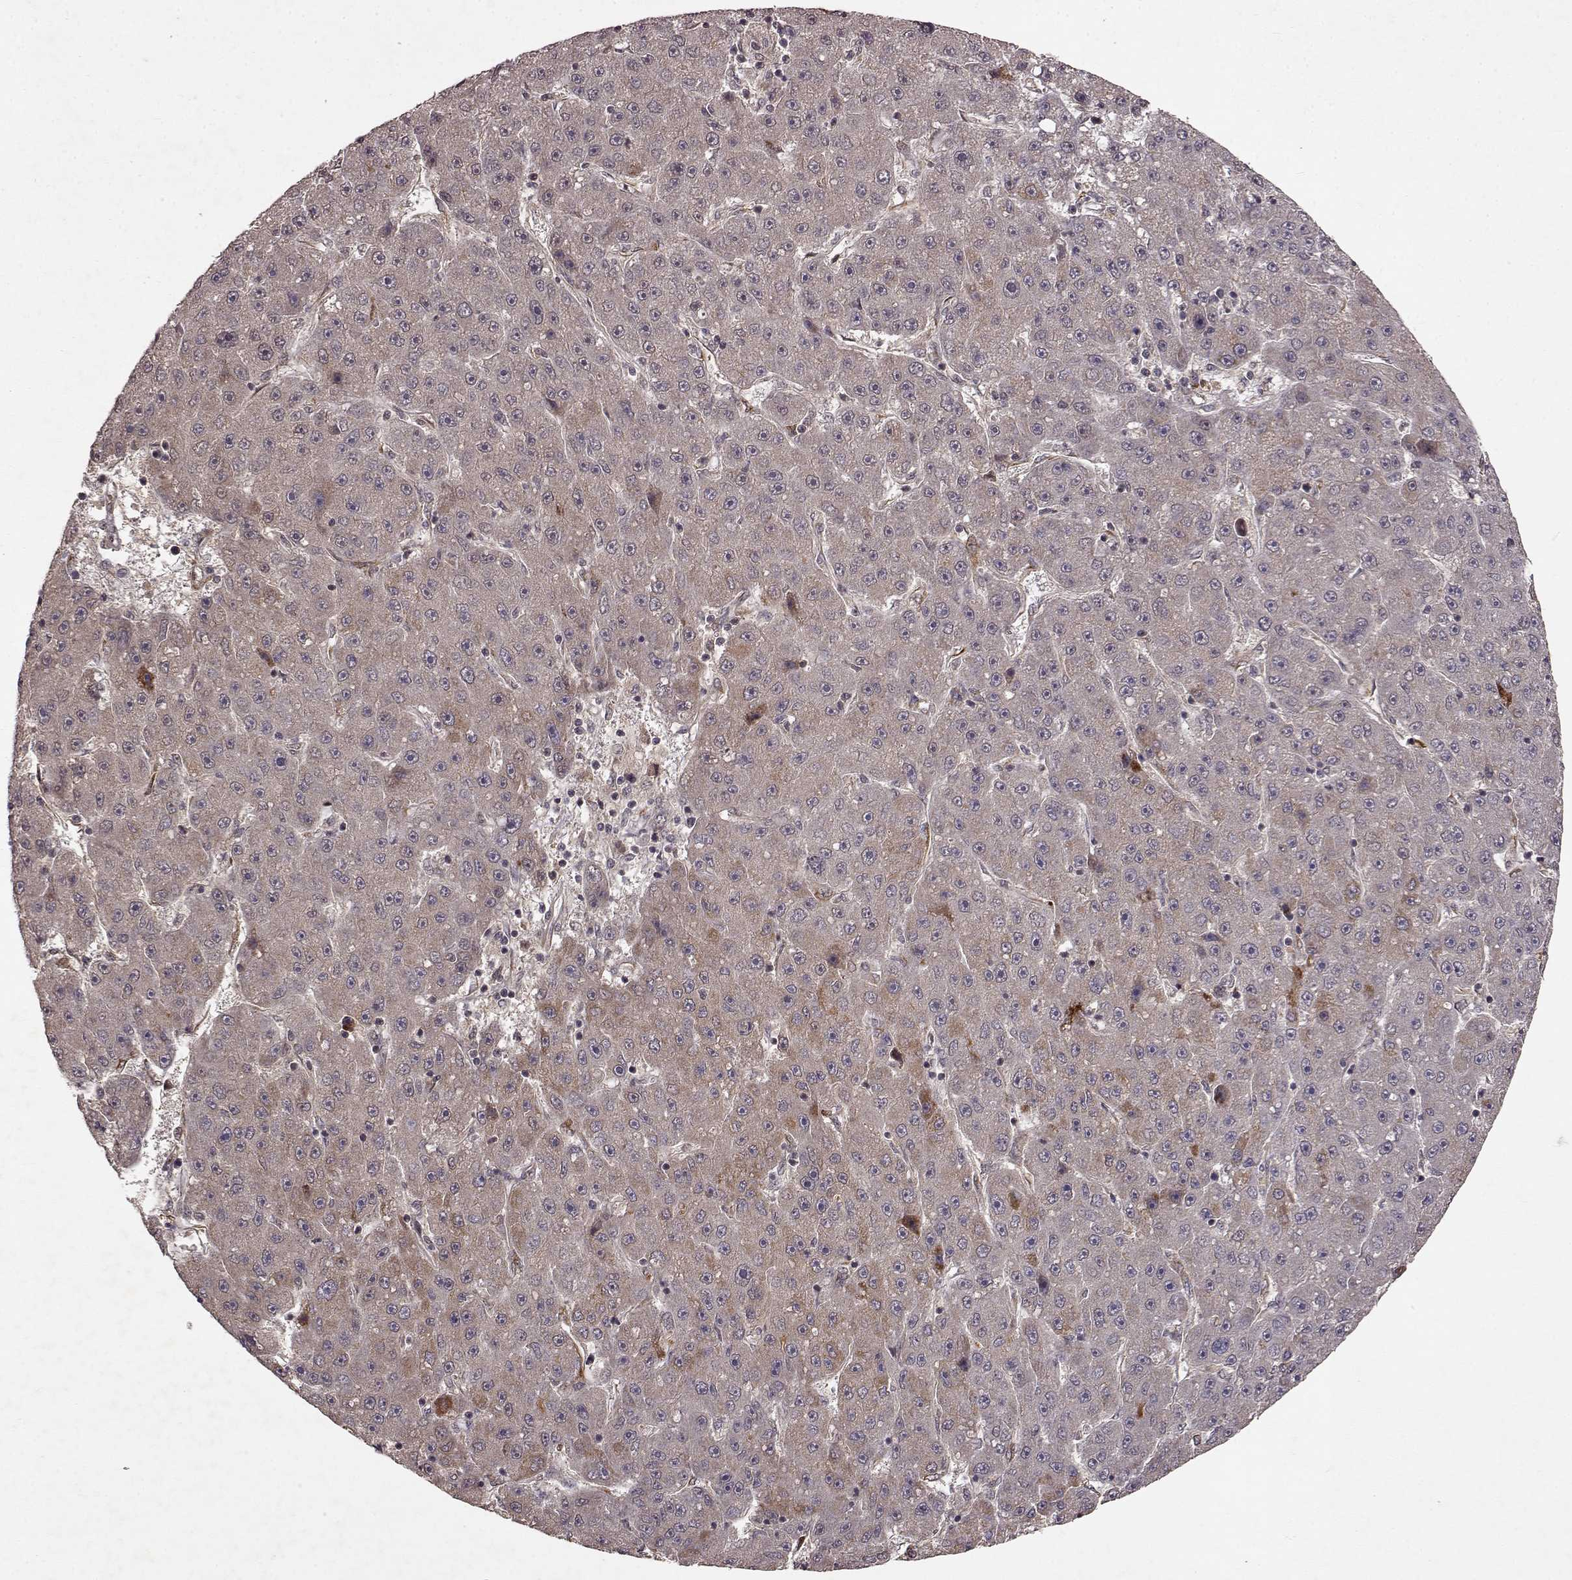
{"staining": {"intensity": "weak", "quantity": ">75%", "location": "cytoplasmic/membranous"}, "tissue": "liver cancer", "cell_type": "Tumor cells", "image_type": "cancer", "snomed": [{"axis": "morphology", "description": "Carcinoma, Hepatocellular, NOS"}, {"axis": "topography", "description": "Liver"}], "caption": "DAB (3,3'-diaminobenzidine) immunohistochemical staining of liver cancer (hepatocellular carcinoma) shows weak cytoplasmic/membranous protein staining in approximately >75% of tumor cells. Nuclei are stained in blue.", "gene": "FSTL1", "patient": {"sex": "male", "age": 67}}